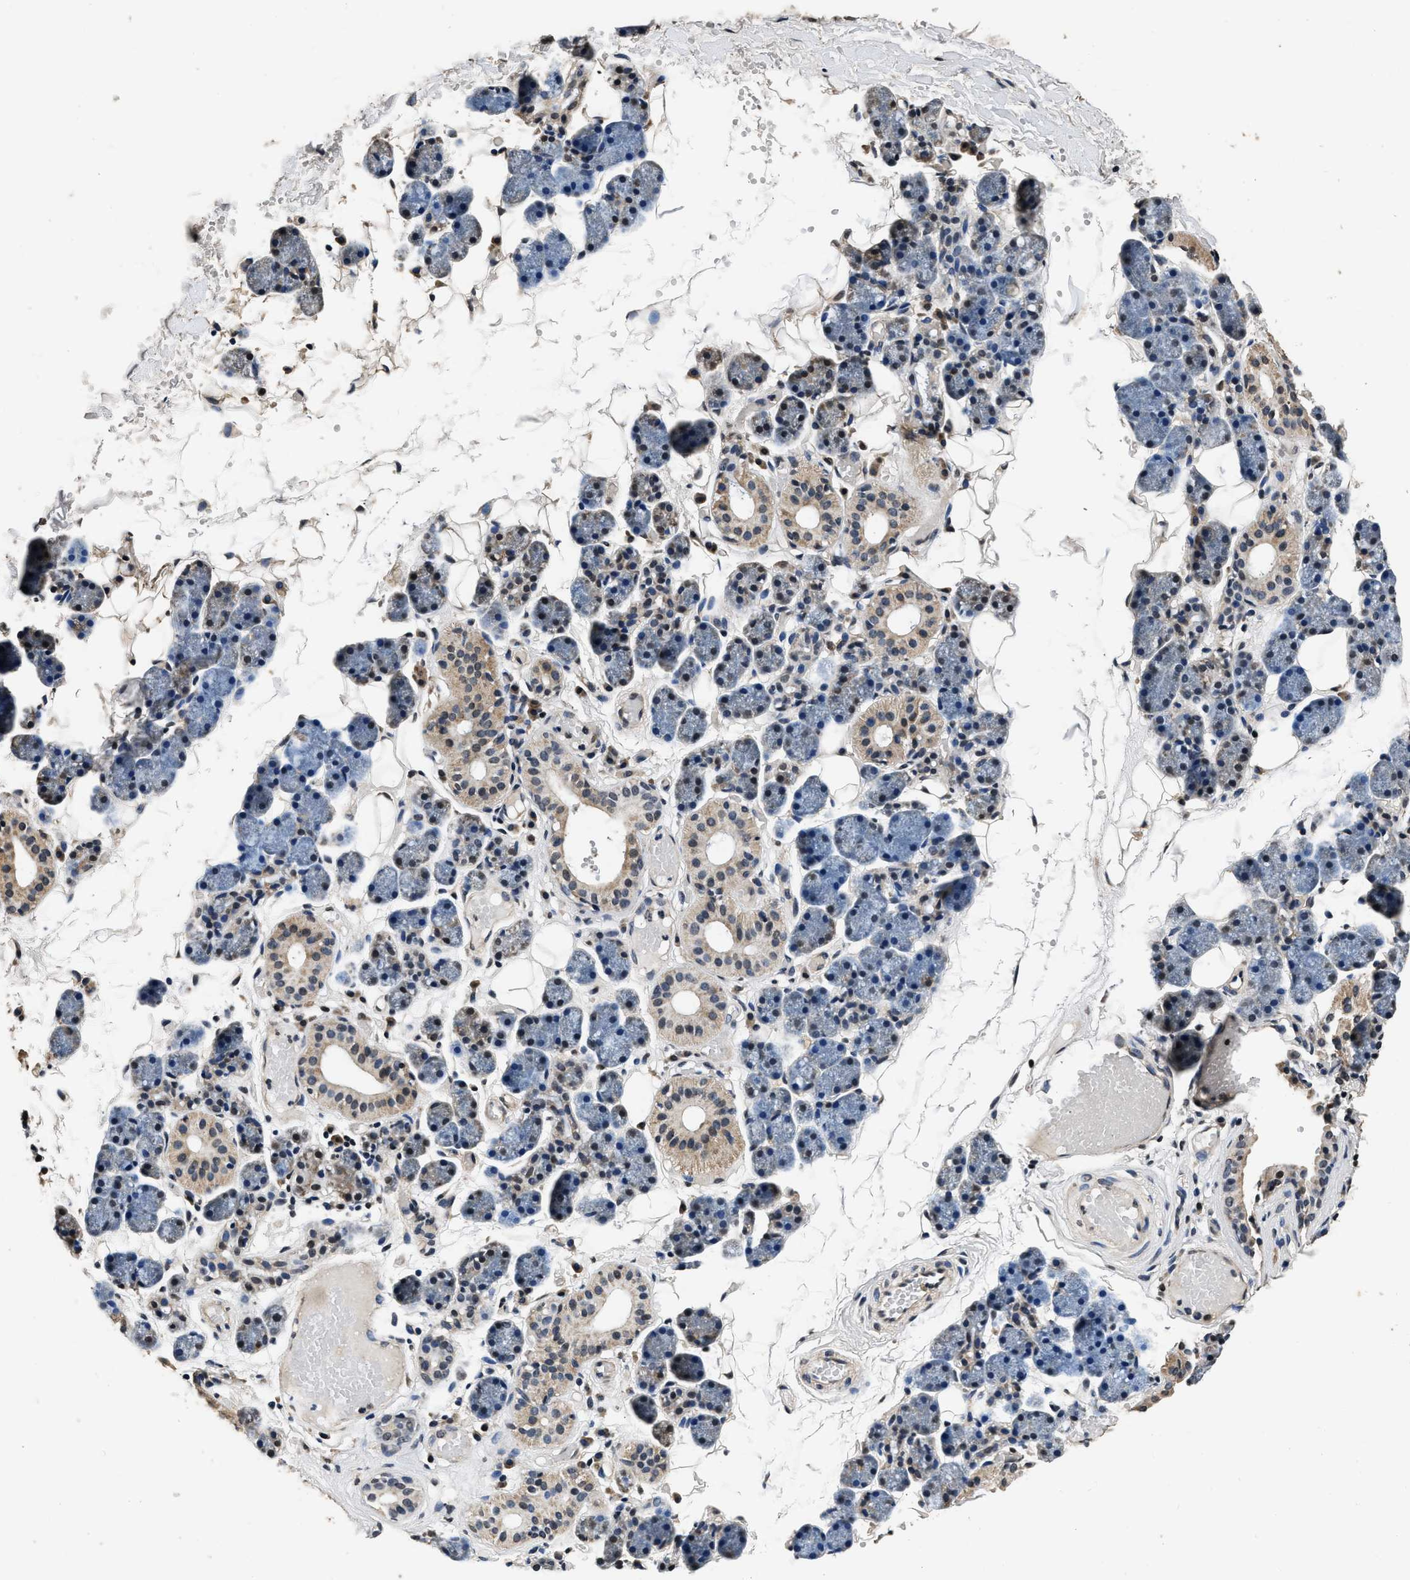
{"staining": {"intensity": "moderate", "quantity": "25%-75%", "location": "cytoplasmic/membranous,nuclear"}, "tissue": "salivary gland", "cell_type": "Glandular cells", "image_type": "normal", "snomed": [{"axis": "morphology", "description": "Normal tissue, NOS"}, {"axis": "topography", "description": "Salivary gland"}], "caption": "About 25%-75% of glandular cells in unremarkable human salivary gland display moderate cytoplasmic/membranous,nuclear protein staining as visualized by brown immunohistochemical staining.", "gene": "CSTF1", "patient": {"sex": "female", "age": 33}}